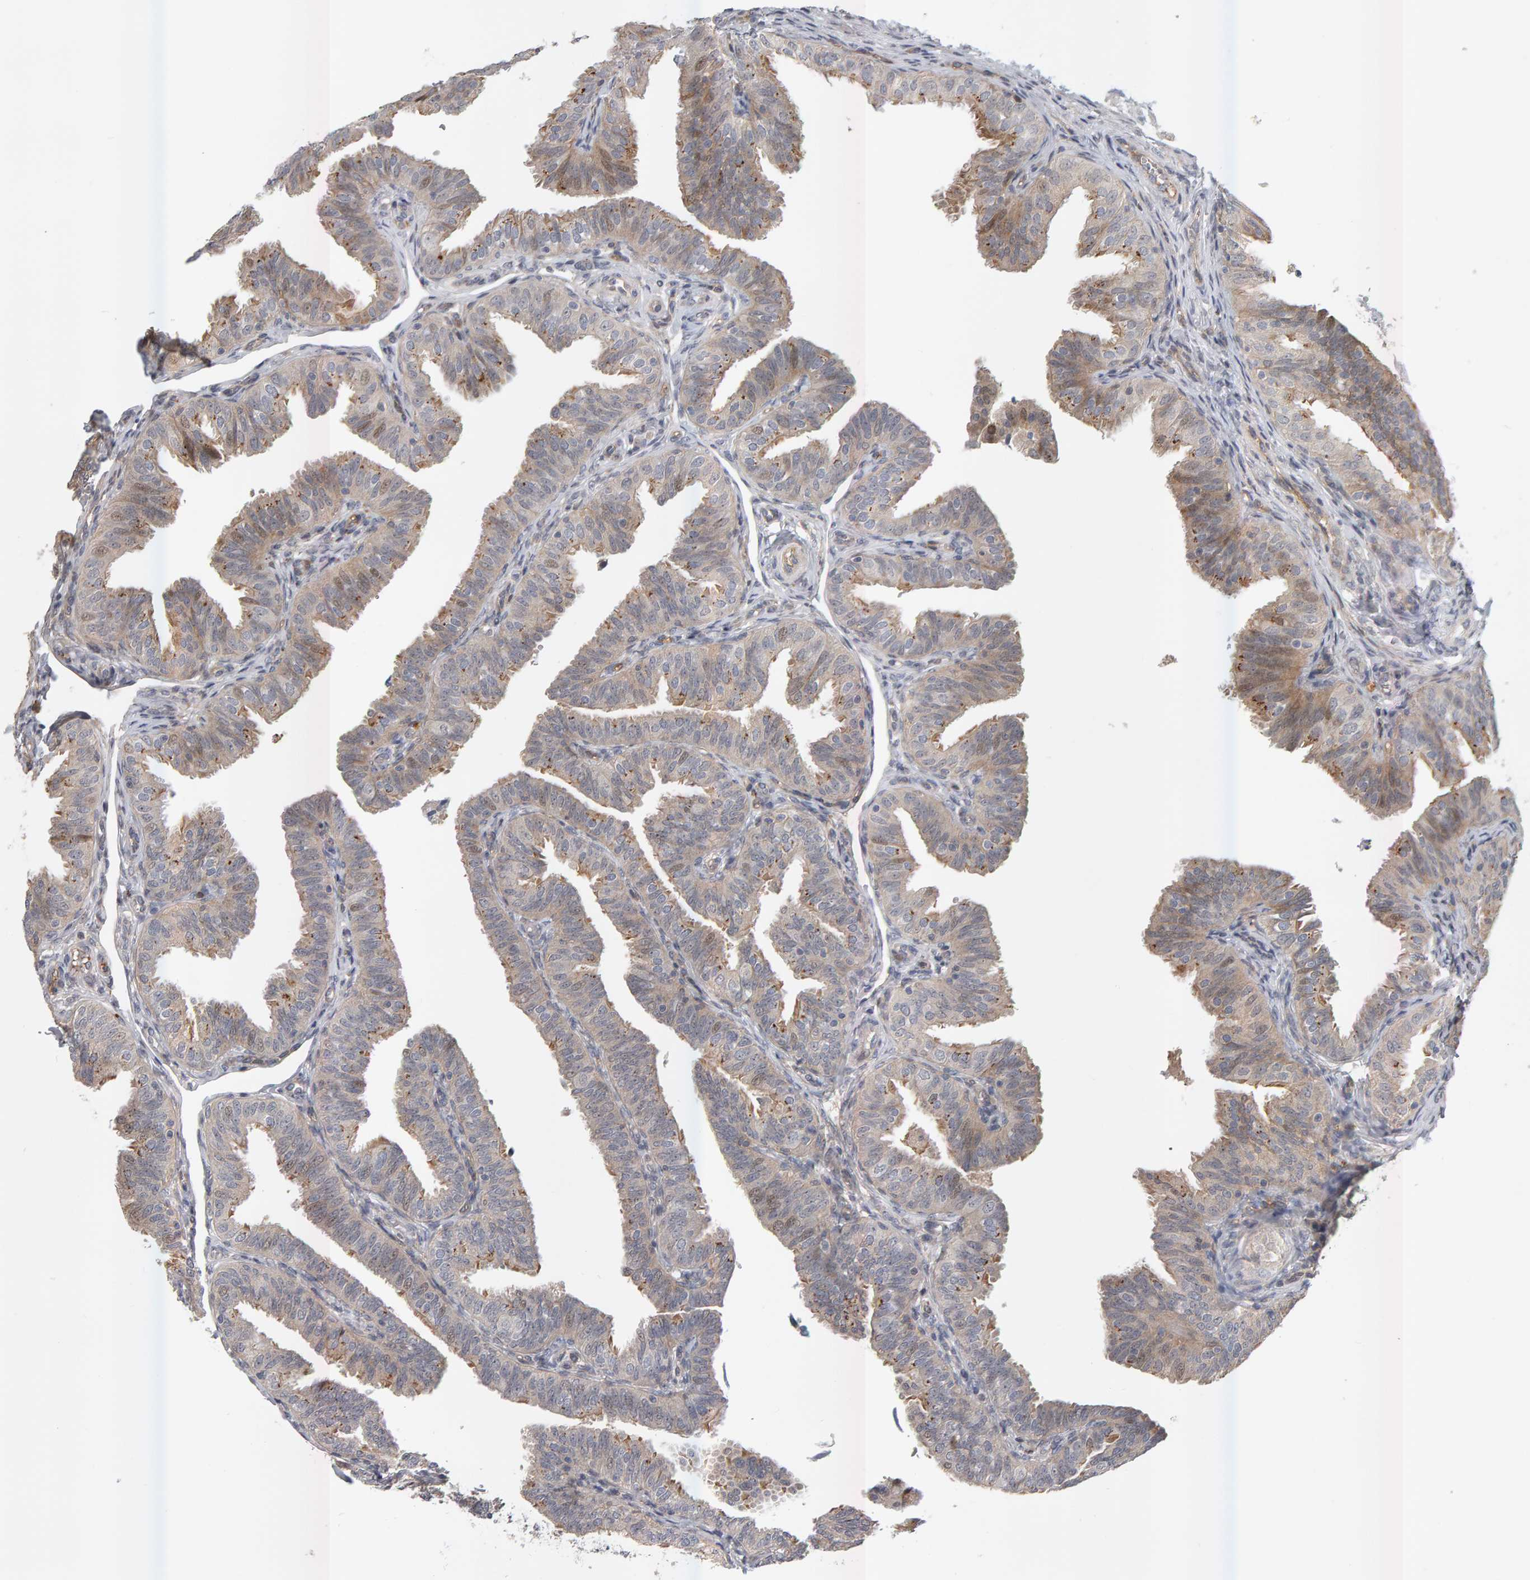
{"staining": {"intensity": "moderate", "quantity": "<25%", "location": "cytoplasmic/membranous"}, "tissue": "fallopian tube", "cell_type": "Glandular cells", "image_type": "normal", "snomed": [{"axis": "morphology", "description": "Normal tissue, NOS"}, {"axis": "topography", "description": "Fallopian tube"}], "caption": "Immunohistochemistry (IHC) (DAB) staining of normal human fallopian tube exhibits moderate cytoplasmic/membranous protein staining in approximately <25% of glandular cells.", "gene": "ZNF160", "patient": {"sex": "female", "age": 35}}